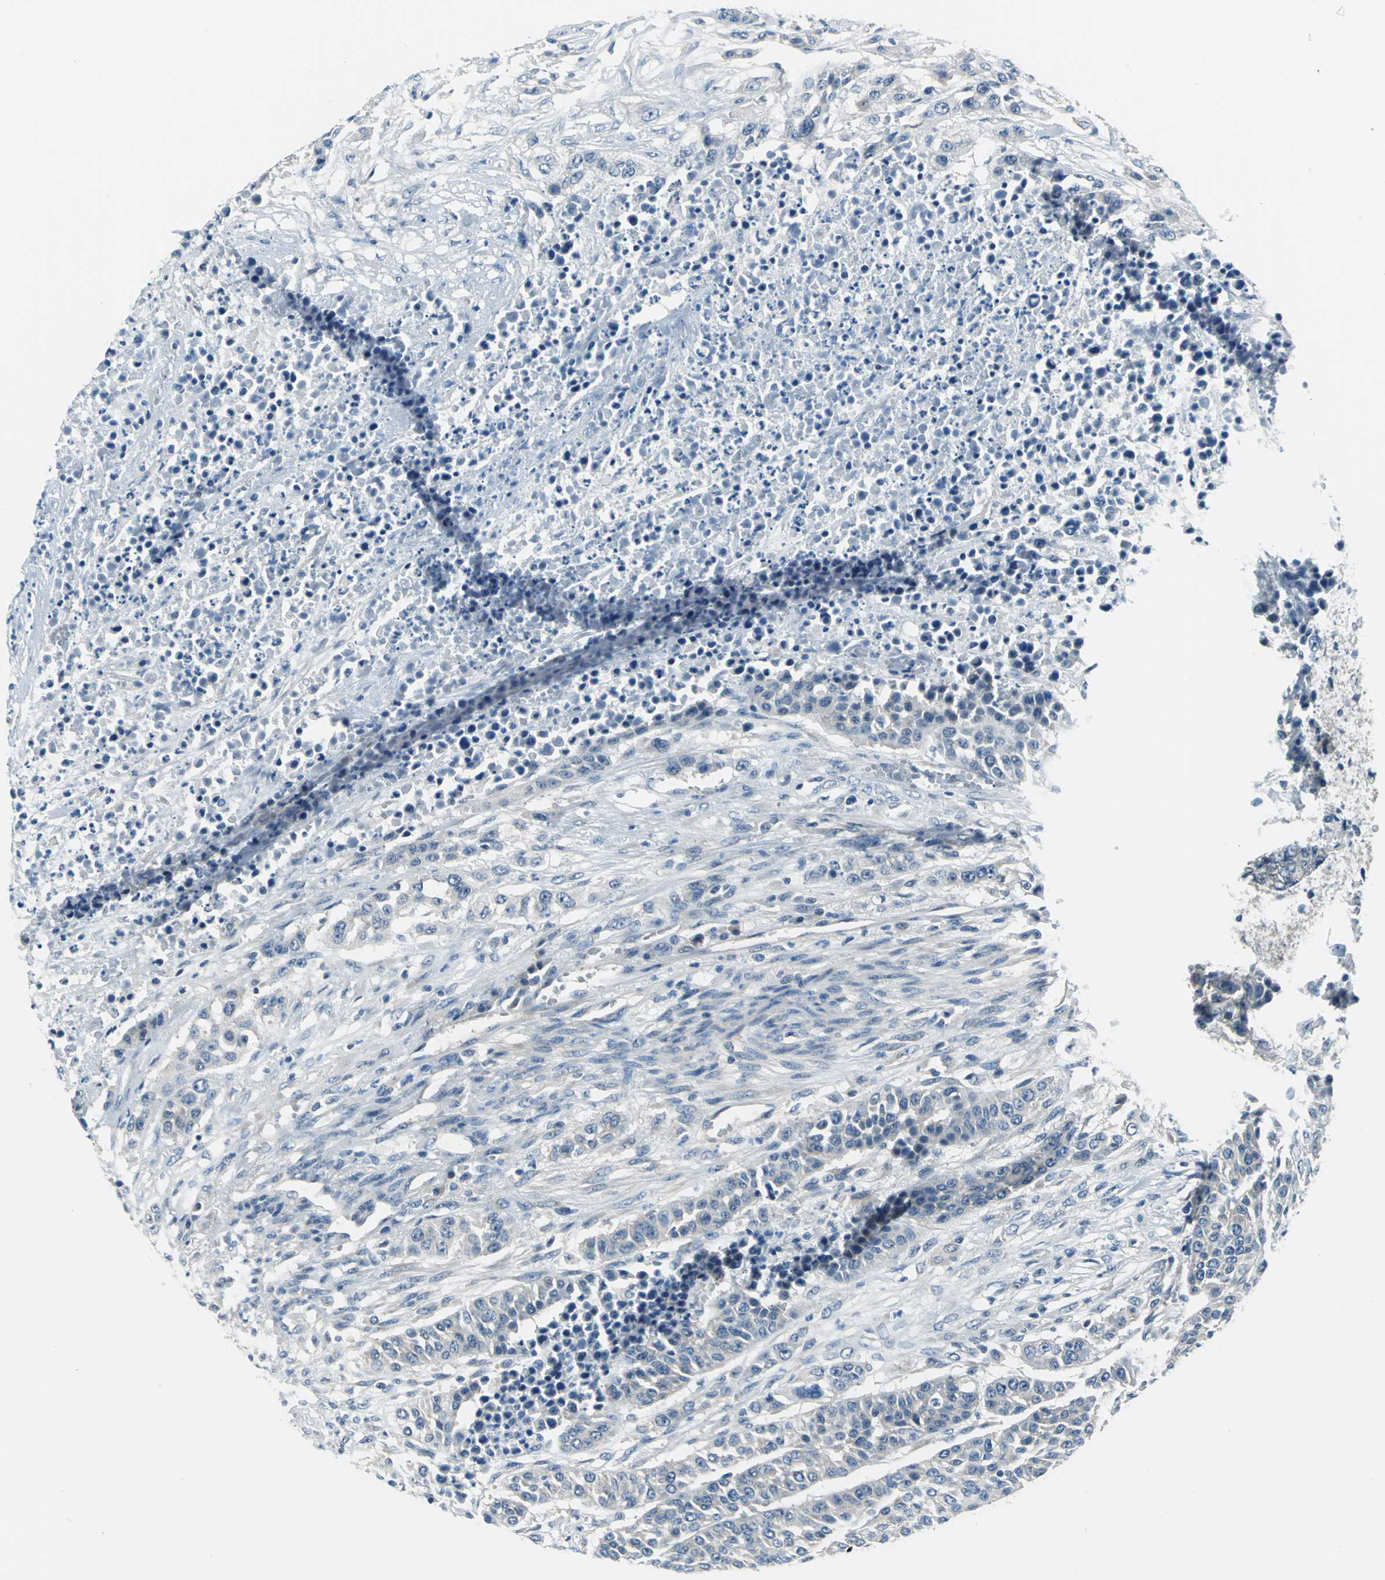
{"staining": {"intensity": "negative", "quantity": "none", "location": "none"}, "tissue": "urothelial cancer", "cell_type": "Tumor cells", "image_type": "cancer", "snomed": [{"axis": "morphology", "description": "Urothelial carcinoma, High grade"}, {"axis": "topography", "description": "Urinary bladder"}], "caption": "IHC micrograph of human high-grade urothelial carcinoma stained for a protein (brown), which shows no staining in tumor cells.", "gene": "ZNF415", "patient": {"sex": "male", "age": 74}}